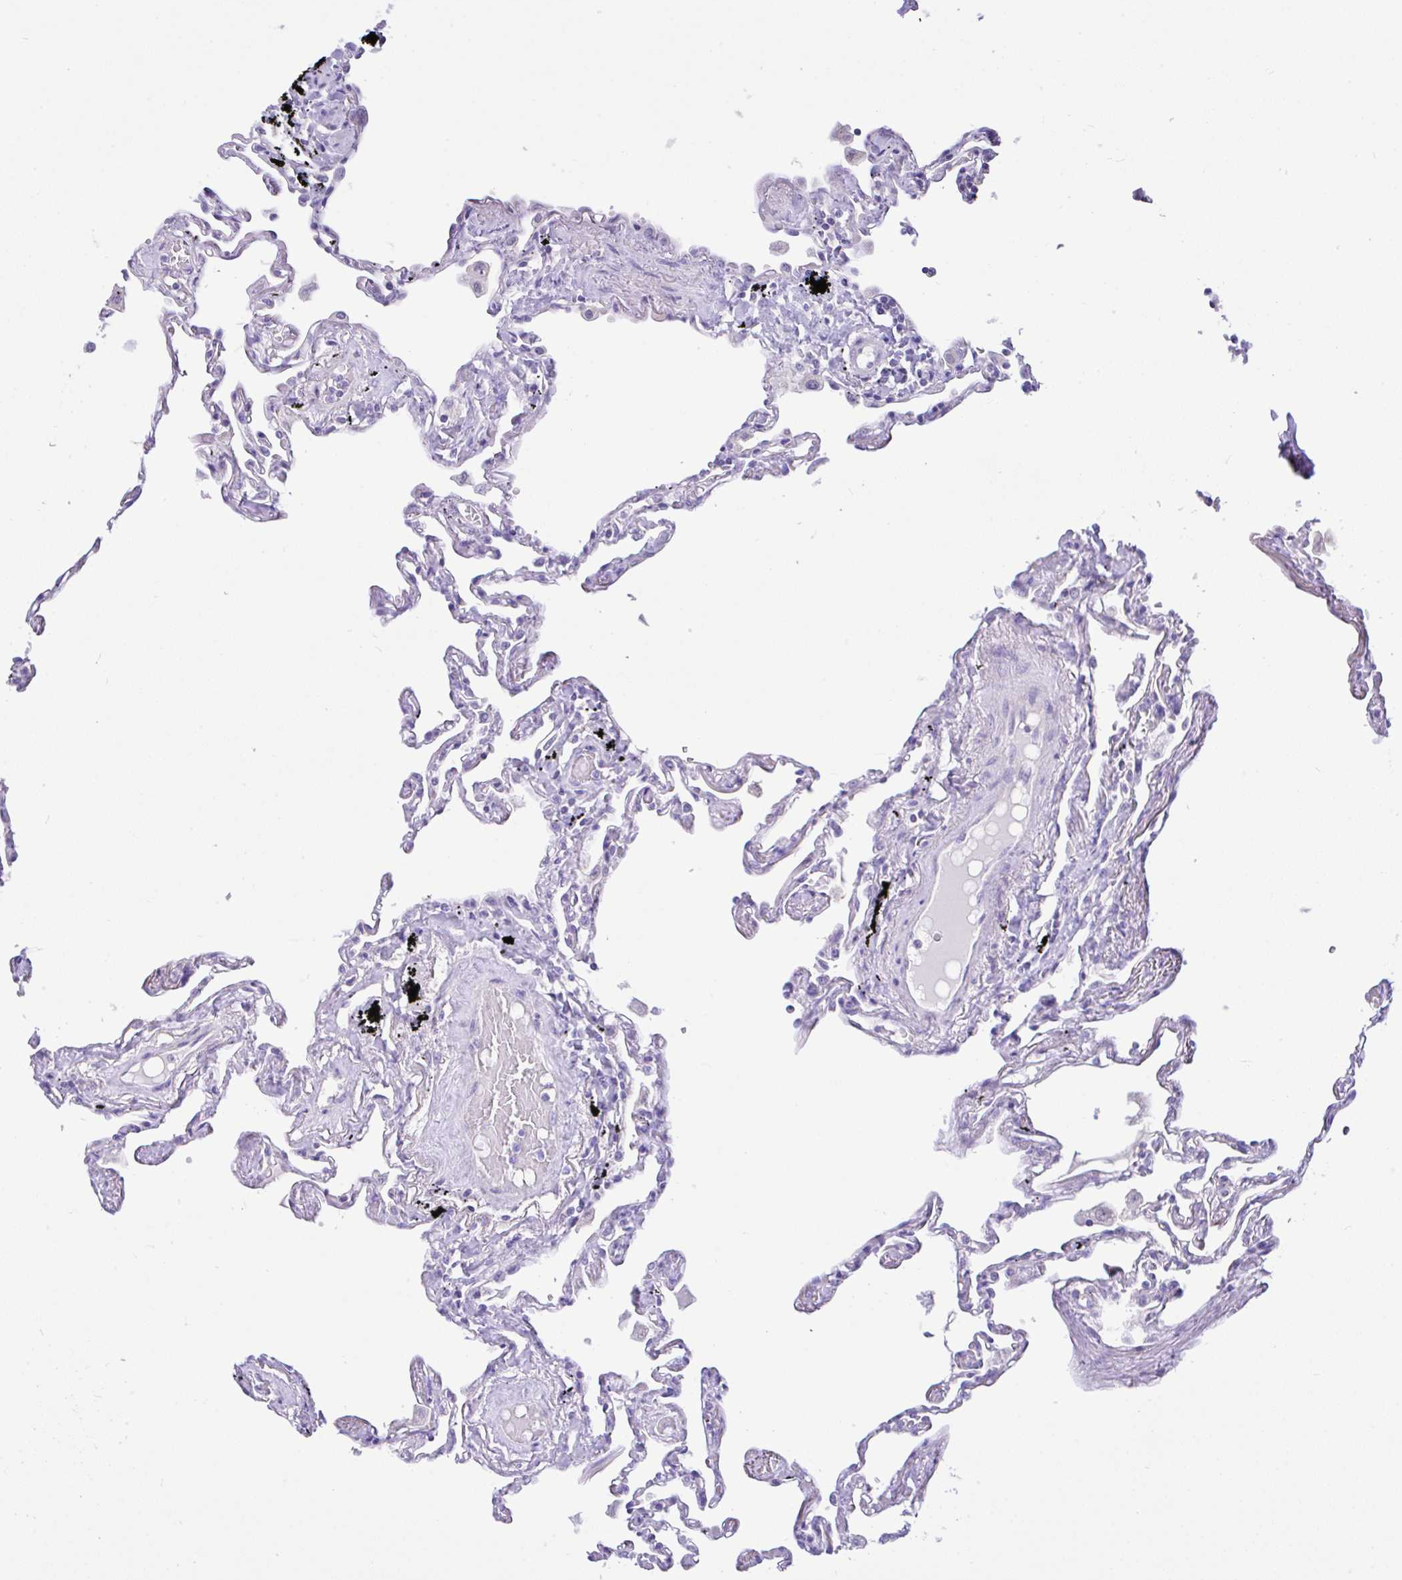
{"staining": {"intensity": "negative", "quantity": "none", "location": "none"}, "tissue": "lung", "cell_type": "Alveolar cells", "image_type": "normal", "snomed": [{"axis": "morphology", "description": "Normal tissue, NOS"}, {"axis": "topography", "description": "Lung"}], "caption": "This is an immunohistochemistry (IHC) micrograph of unremarkable lung. There is no positivity in alveolar cells.", "gene": "ANO4", "patient": {"sex": "female", "age": 67}}